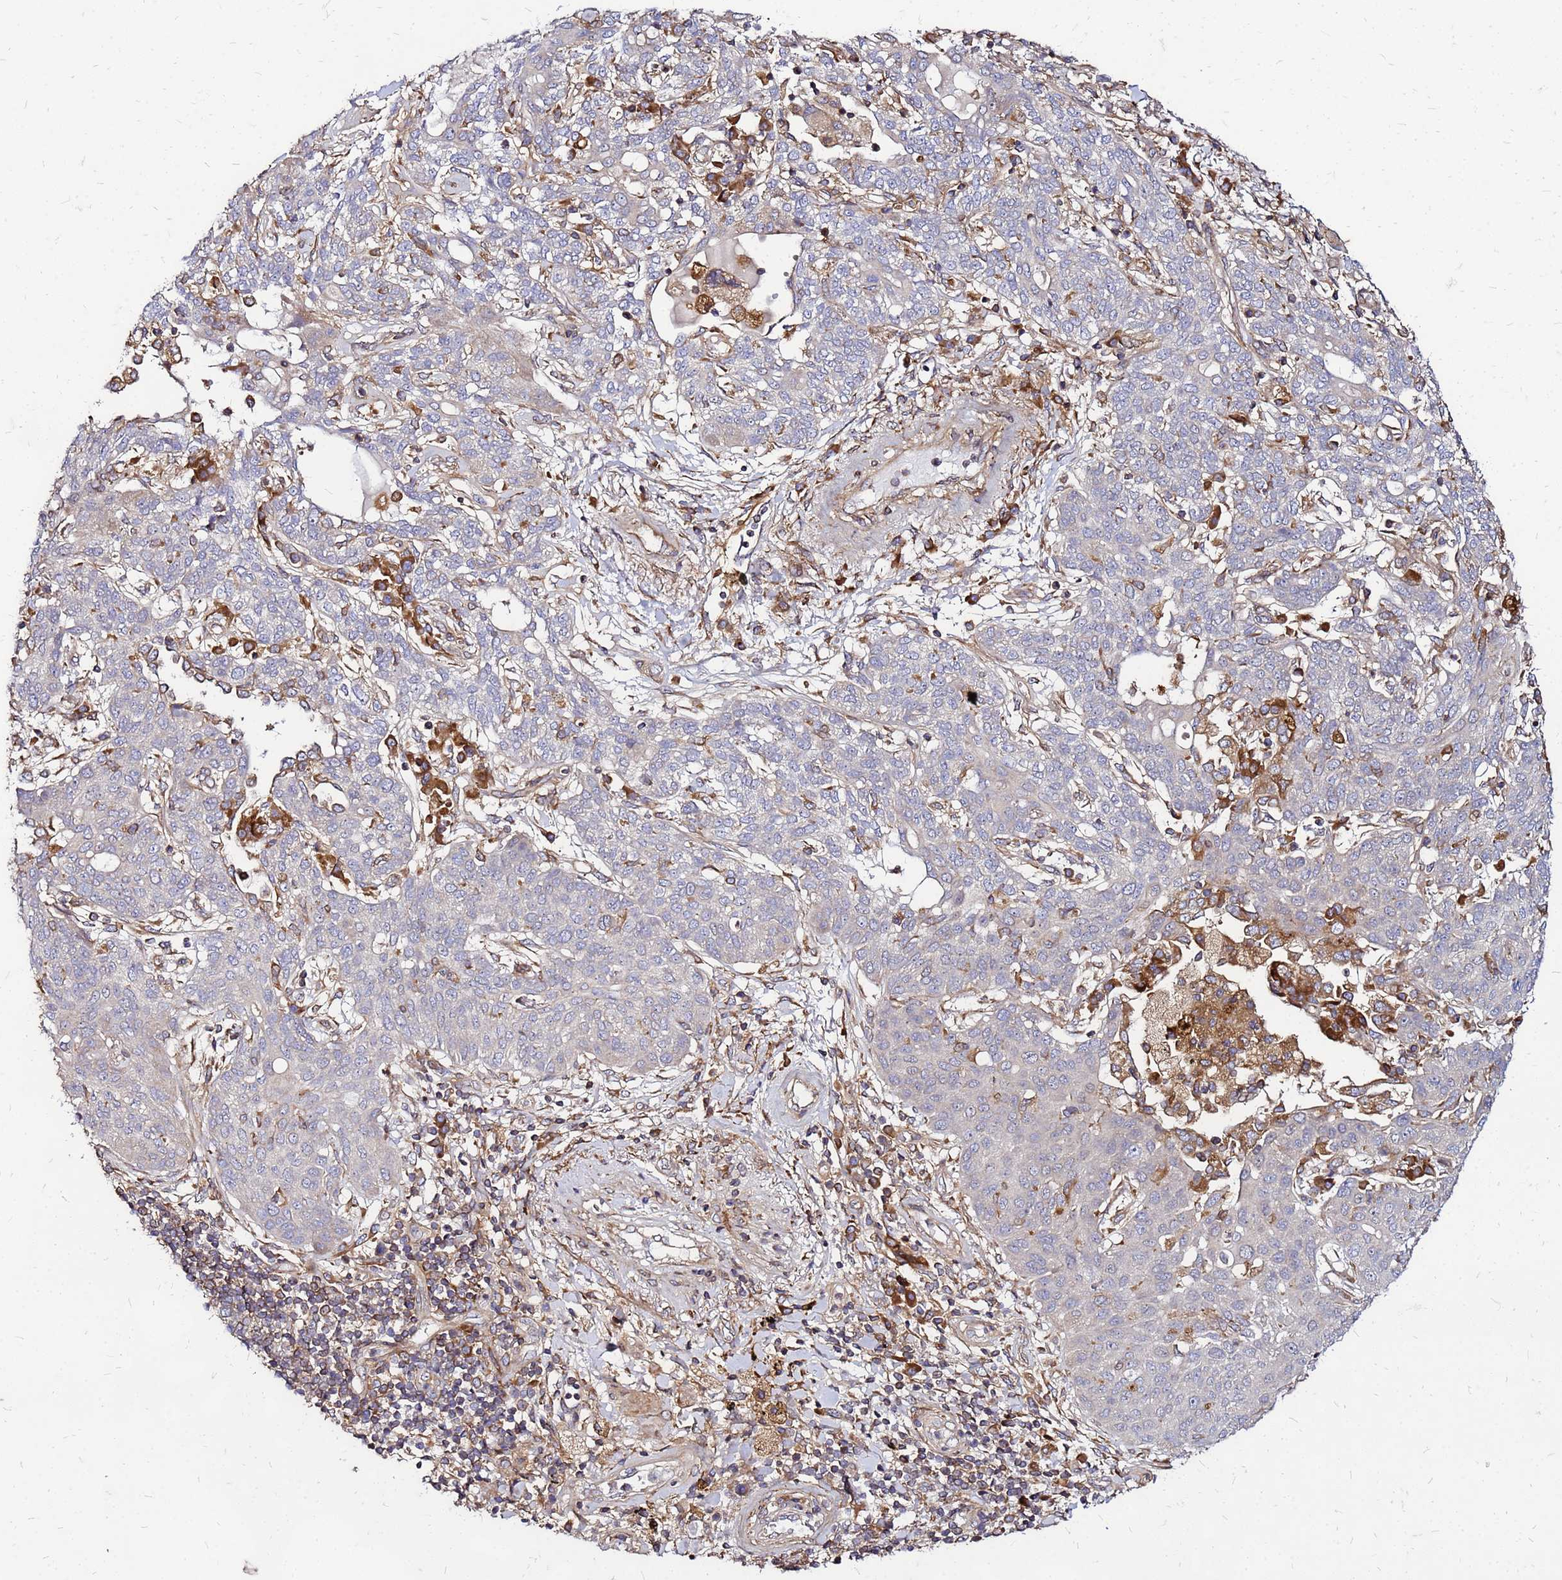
{"staining": {"intensity": "negative", "quantity": "none", "location": "none"}, "tissue": "lung cancer", "cell_type": "Tumor cells", "image_type": "cancer", "snomed": [{"axis": "morphology", "description": "Squamous cell carcinoma, NOS"}, {"axis": "topography", "description": "Lung"}], "caption": "An immunohistochemistry (IHC) image of lung cancer (squamous cell carcinoma) is shown. There is no staining in tumor cells of lung cancer (squamous cell carcinoma). The staining was performed using DAB to visualize the protein expression in brown, while the nuclei were stained in blue with hematoxylin (Magnification: 20x).", "gene": "CYBC1", "patient": {"sex": "female", "age": 70}}